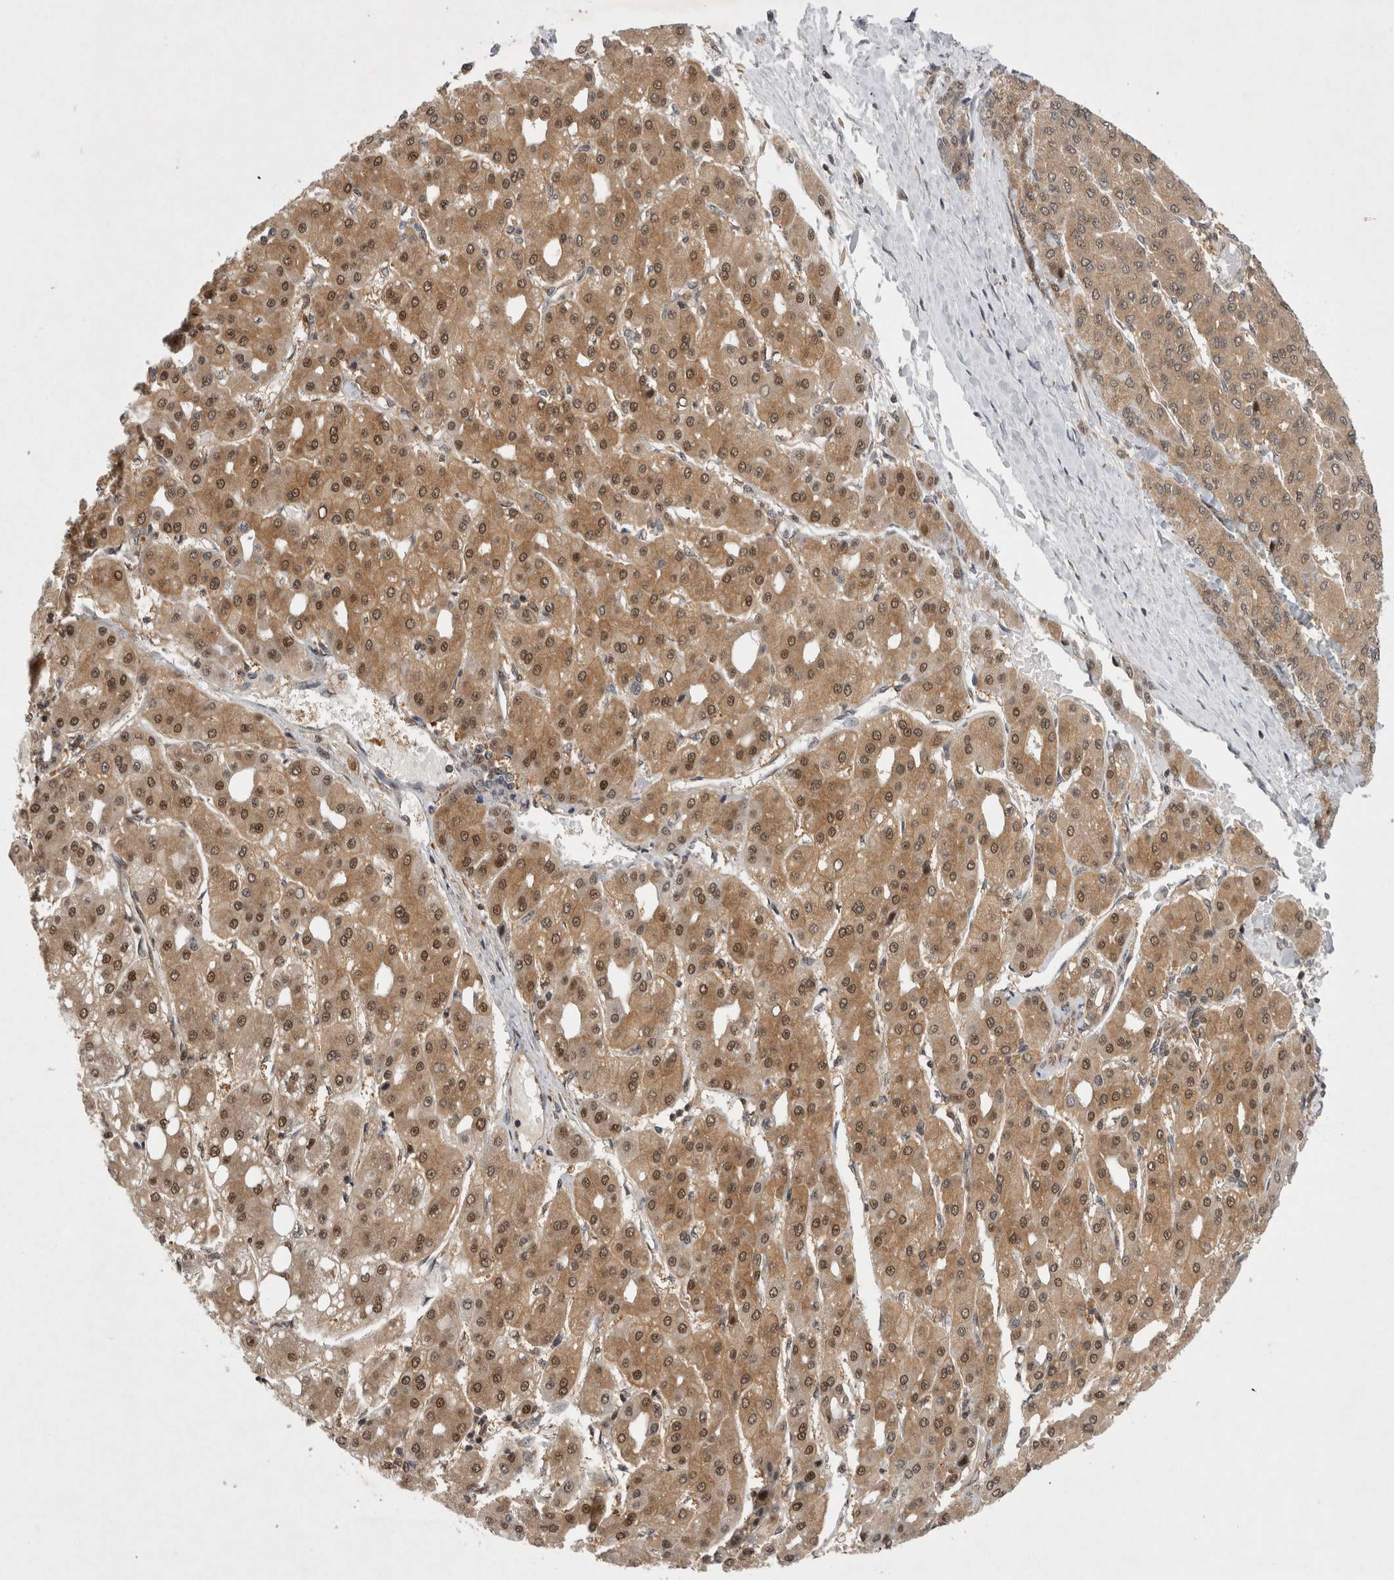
{"staining": {"intensity": "moderate", "quantity": ">75%", "location": "cytoplasmic/membranous,nuclear"}, "tissue": "liver cancer", "cell_type": "Tumor cells", "image_type": "cancer", "snomed": [{"axis": "morphology", "description": "Carcinoma, Hepatocellular, NOS"}, {"axis": "topography", "description": "Liver"}], "caption": "There is medium levels of moderate cytoplasmic/membranous and nuclear positivity in tumor cells of hepatocellular carcinoma (liver), as demonstrated by immunohistochemical staining (brown color).", "gene": "PSMB2", "patient": {"sex": "male", "age": 65}}